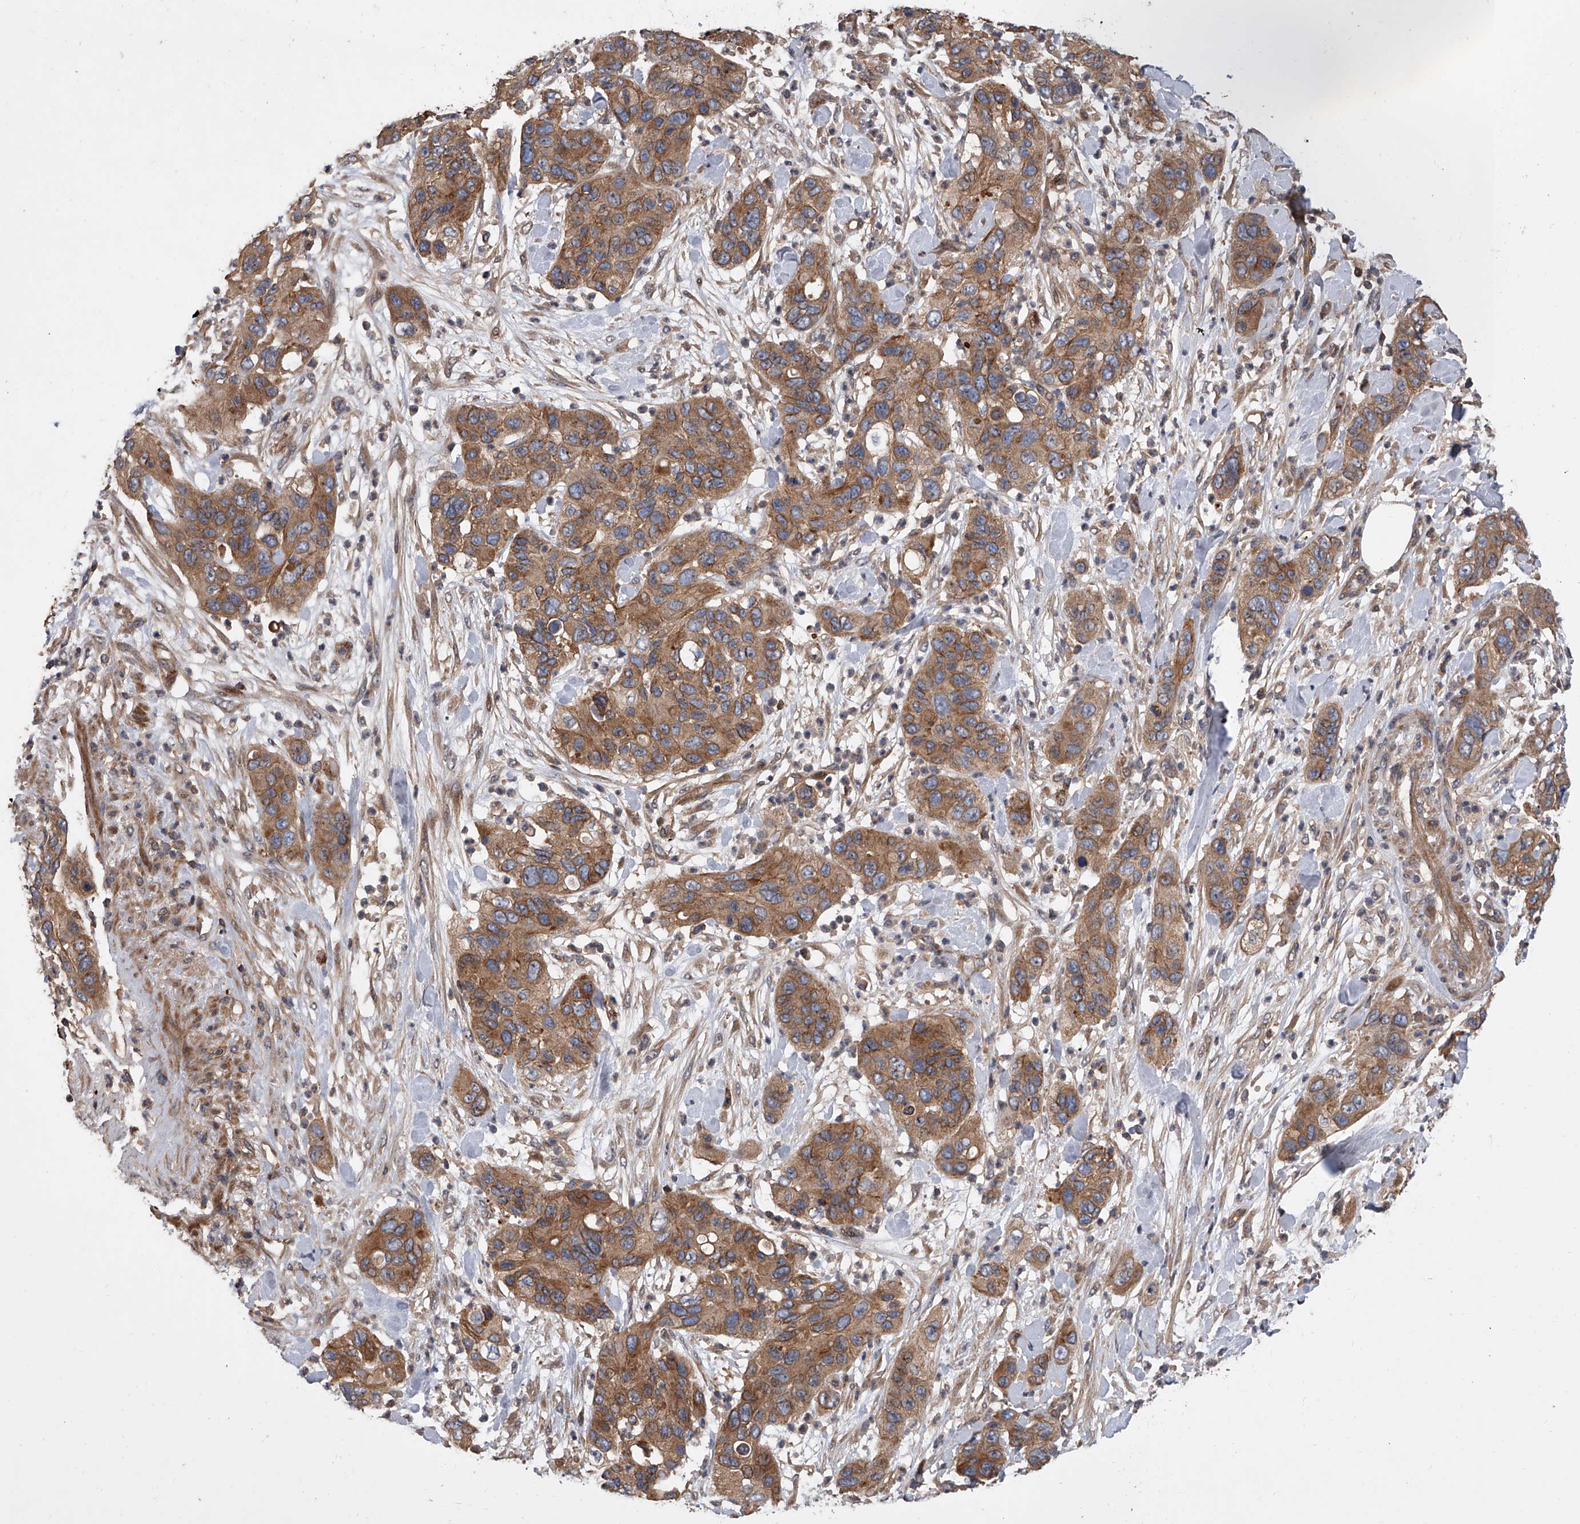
{"staining": {"intensity": "moderate", "quantity": ">75%", "location": "cytoplasmic/membranous"}, "tissue": "pancreatic cancer", "cell_type": "Tumor cells", "image_type": "cancer", "snomed": [{"axis": "morphology", "description": "Adenocarcinoma, NOS"}, {"axis": "topography", "description": "Pancreas"}], "caption": "Pancreatic cancer (adenocarcinoma) stained with a protein marker exhibits moderate staining in tumor cells.", "gene": "USP47", "patient": {"sex": "female", "age": 71}}